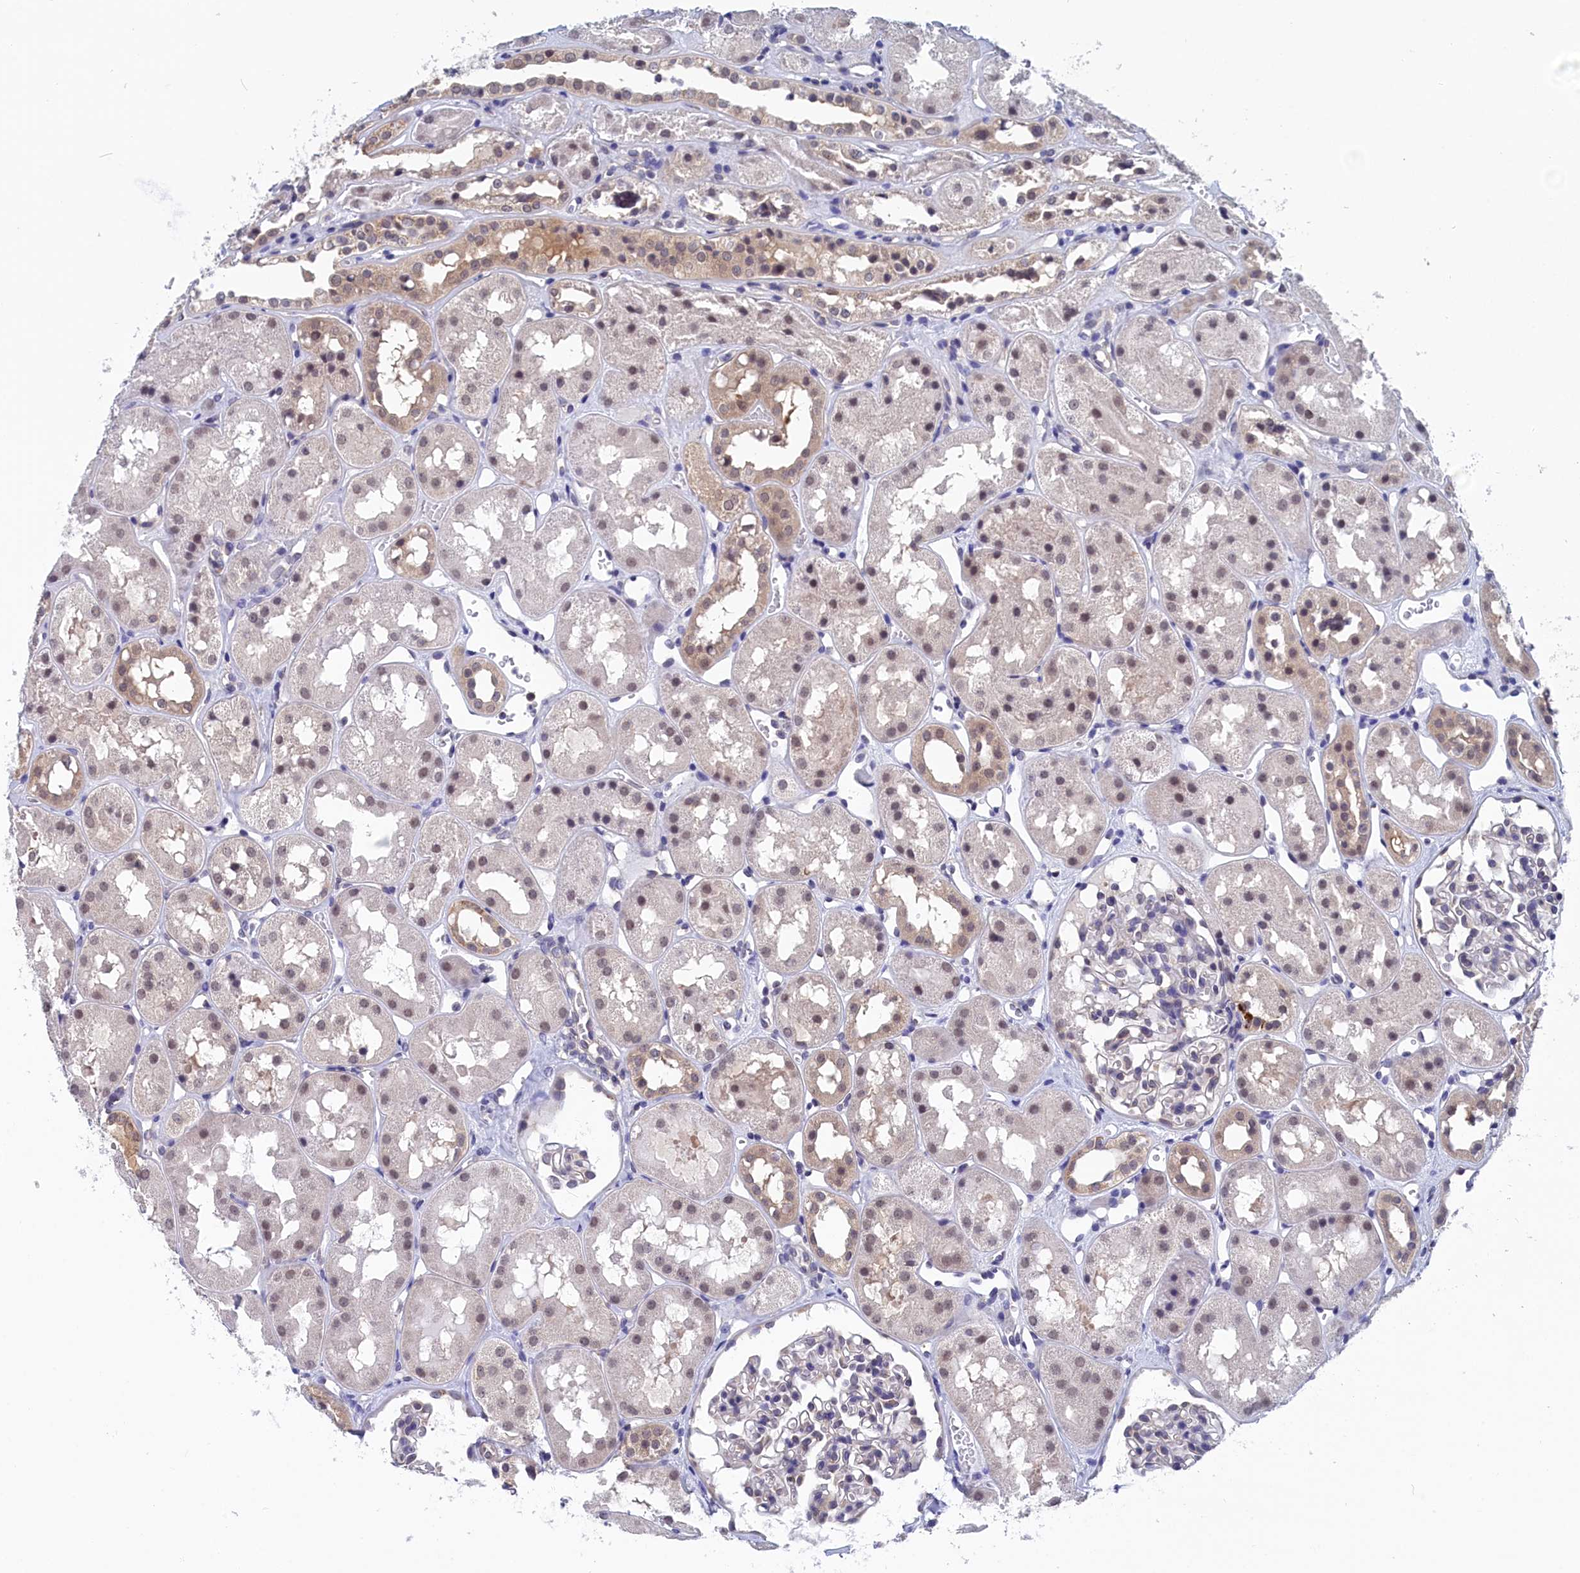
{"staining": {"intensity": "negative", "quantity": "none", "location": "none"}, "tissue": "kidney", "cell_type": "Cells in glomeruli", "image_type": "normal", "snomed": [{"axis": "morphology", "description": "Normal tissue, NOS"}, {"axis": "topography", "description": "Kidney"}], "caption": "Micrograph shows no protein positivity in cells in glomeruli of normal kidney. (Immunohistochemistry (ihc), brightfield microscopy, high magnification).", "gene": "PGP", "patient": {"sex": "male", "age": 16}}